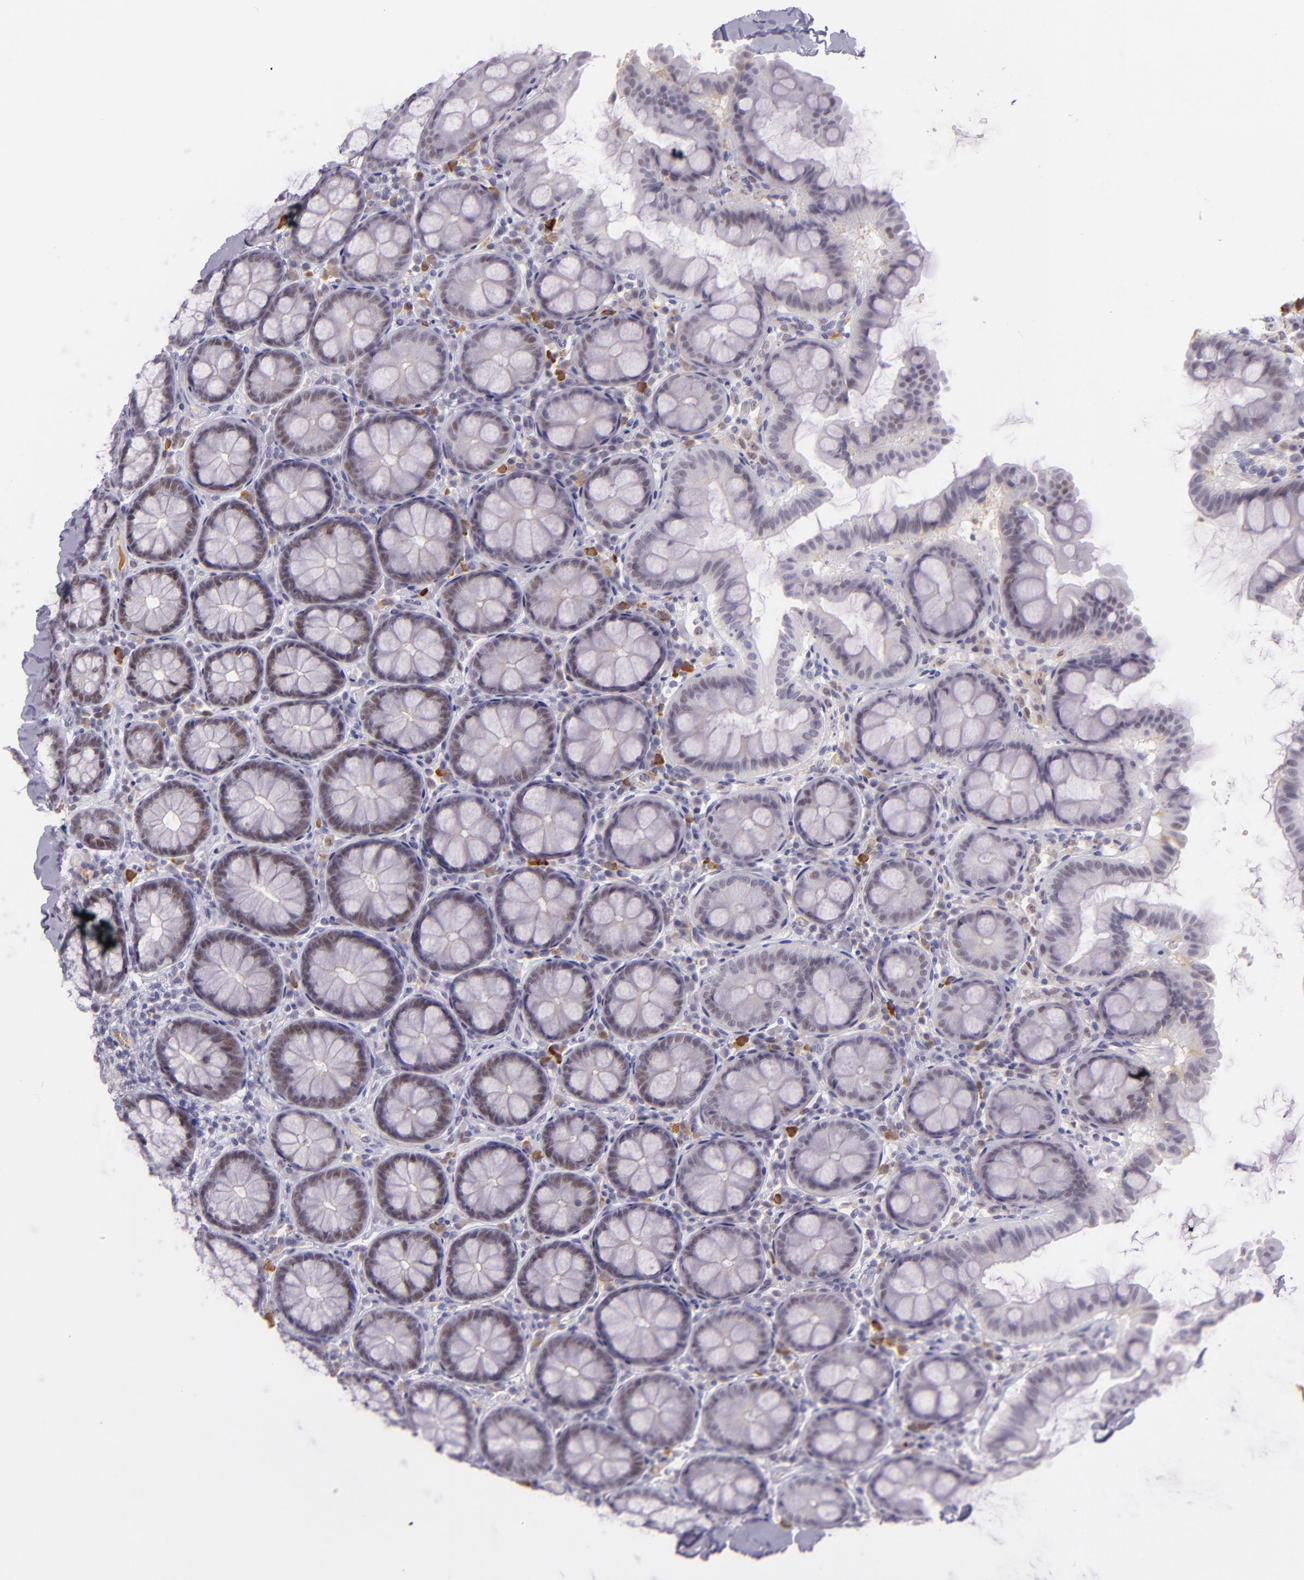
{"staining": {"intensity": "negative", "quantity": "none", "location": "none"}, "tissue": "colon", "cell_type": "Endothelial cells", "image_type": "normal", "snomed": [{"axis": "morphology", "description": "Normal tissue, NOS"}, {"axis": "topography", "description": "Colon"}], "caption": "This photomicrograph is of normal colon stained with immunohistochemistry to label a protein in brown with the nuclei are counter-stained blue. There is no positivity in endothelial cells.", "gene": "CHEK2", "patient": {"sex": "female", "age": 61}}